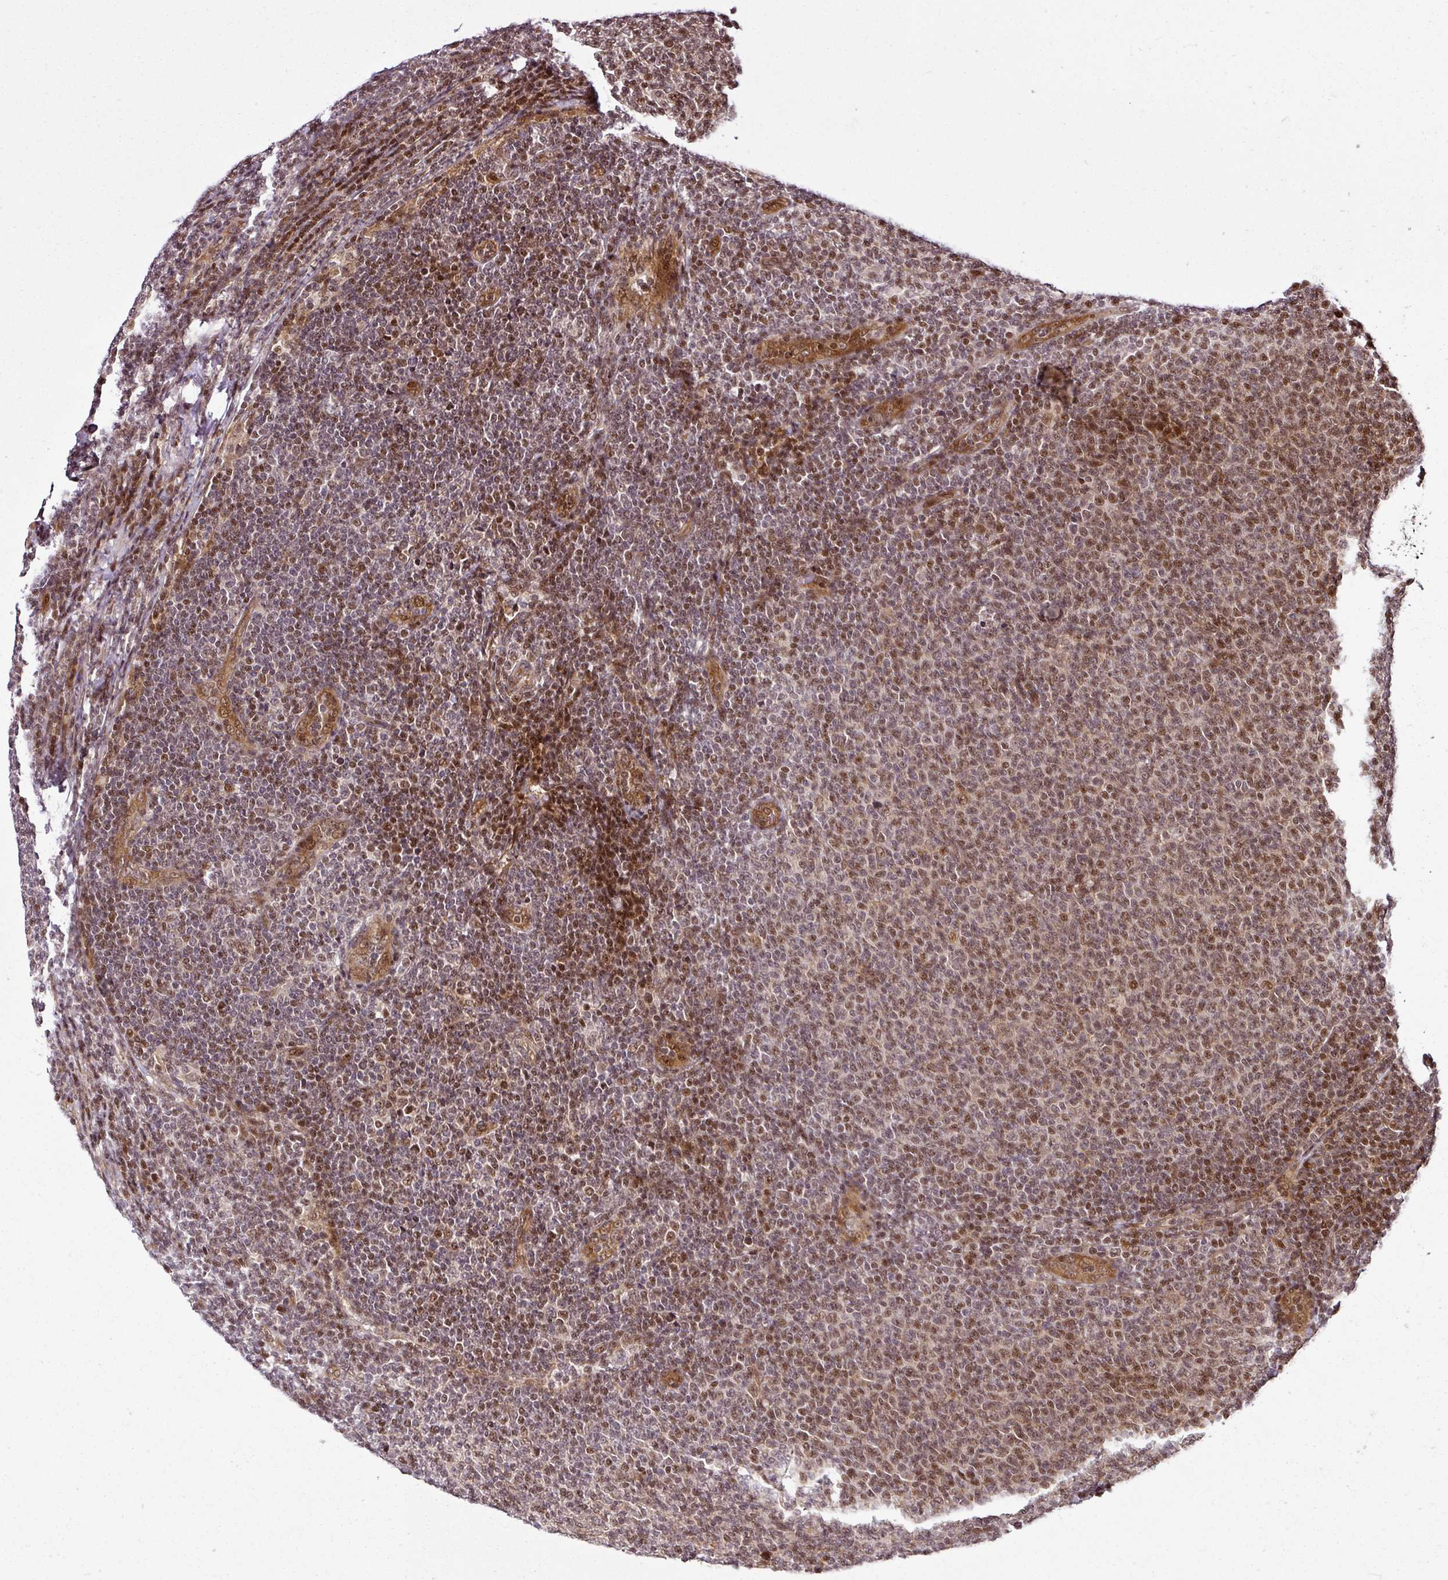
{"staining": {"intensity": "moderate", "quantity": "25%-75%", "location": "nuclear"}, "tissue": "lymphoma", "cell_type": "Tumor cells", "image_type": "cancer", "snomed": [{"axis": "morphology", "description": "Malignant lymphoma, non-Hodgkin's type, Low grade"}, {"axis": "topography", "description": "Lymph node"}], "caption": "The immunohistochemical stain highlights moderate nuclear positivity in tumor cells of low-grade malignant lymphoma, non-Hodgkin's type tissue.", "gene": "COPRS", "patient": {"sex": "male", "age": 66}}